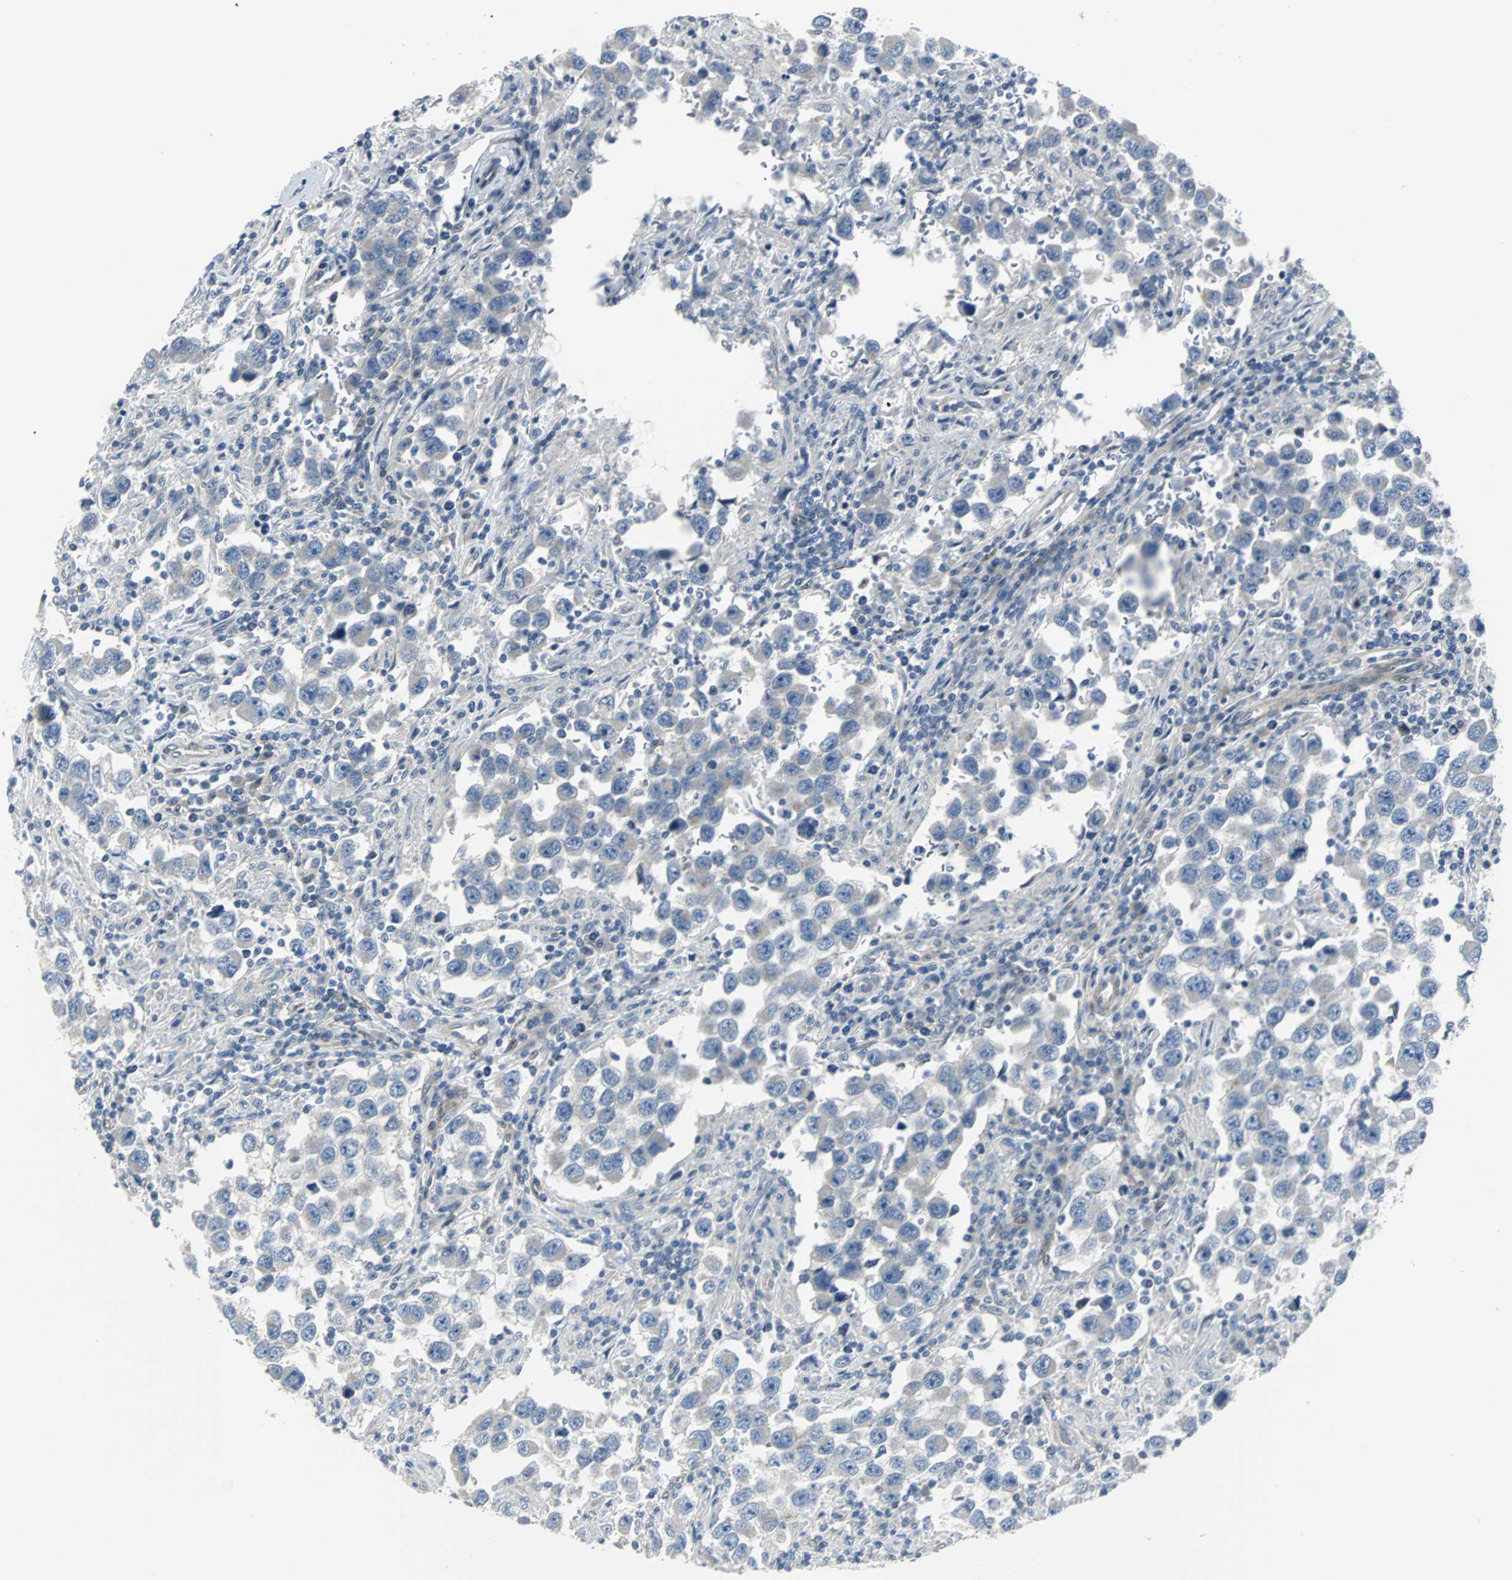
{"staining": {"intensity": "weak", "quantity": "<25%", "location": "cytoplasmic/membranous"}, "tissue": "testis cancer", "cell_type": "Tumor cells", "image_type": "cancer", "snomed": [{"axis": "morphology", "description": "Carcinoma, Embryonal, NOS"}, {"axis": "topography", "description": "Testis"}], "caption": "There is no significant positivity in tumor cells of testis cancer.", "gene": "FHL2", "patient": {"sex": "male", "age": 21}}